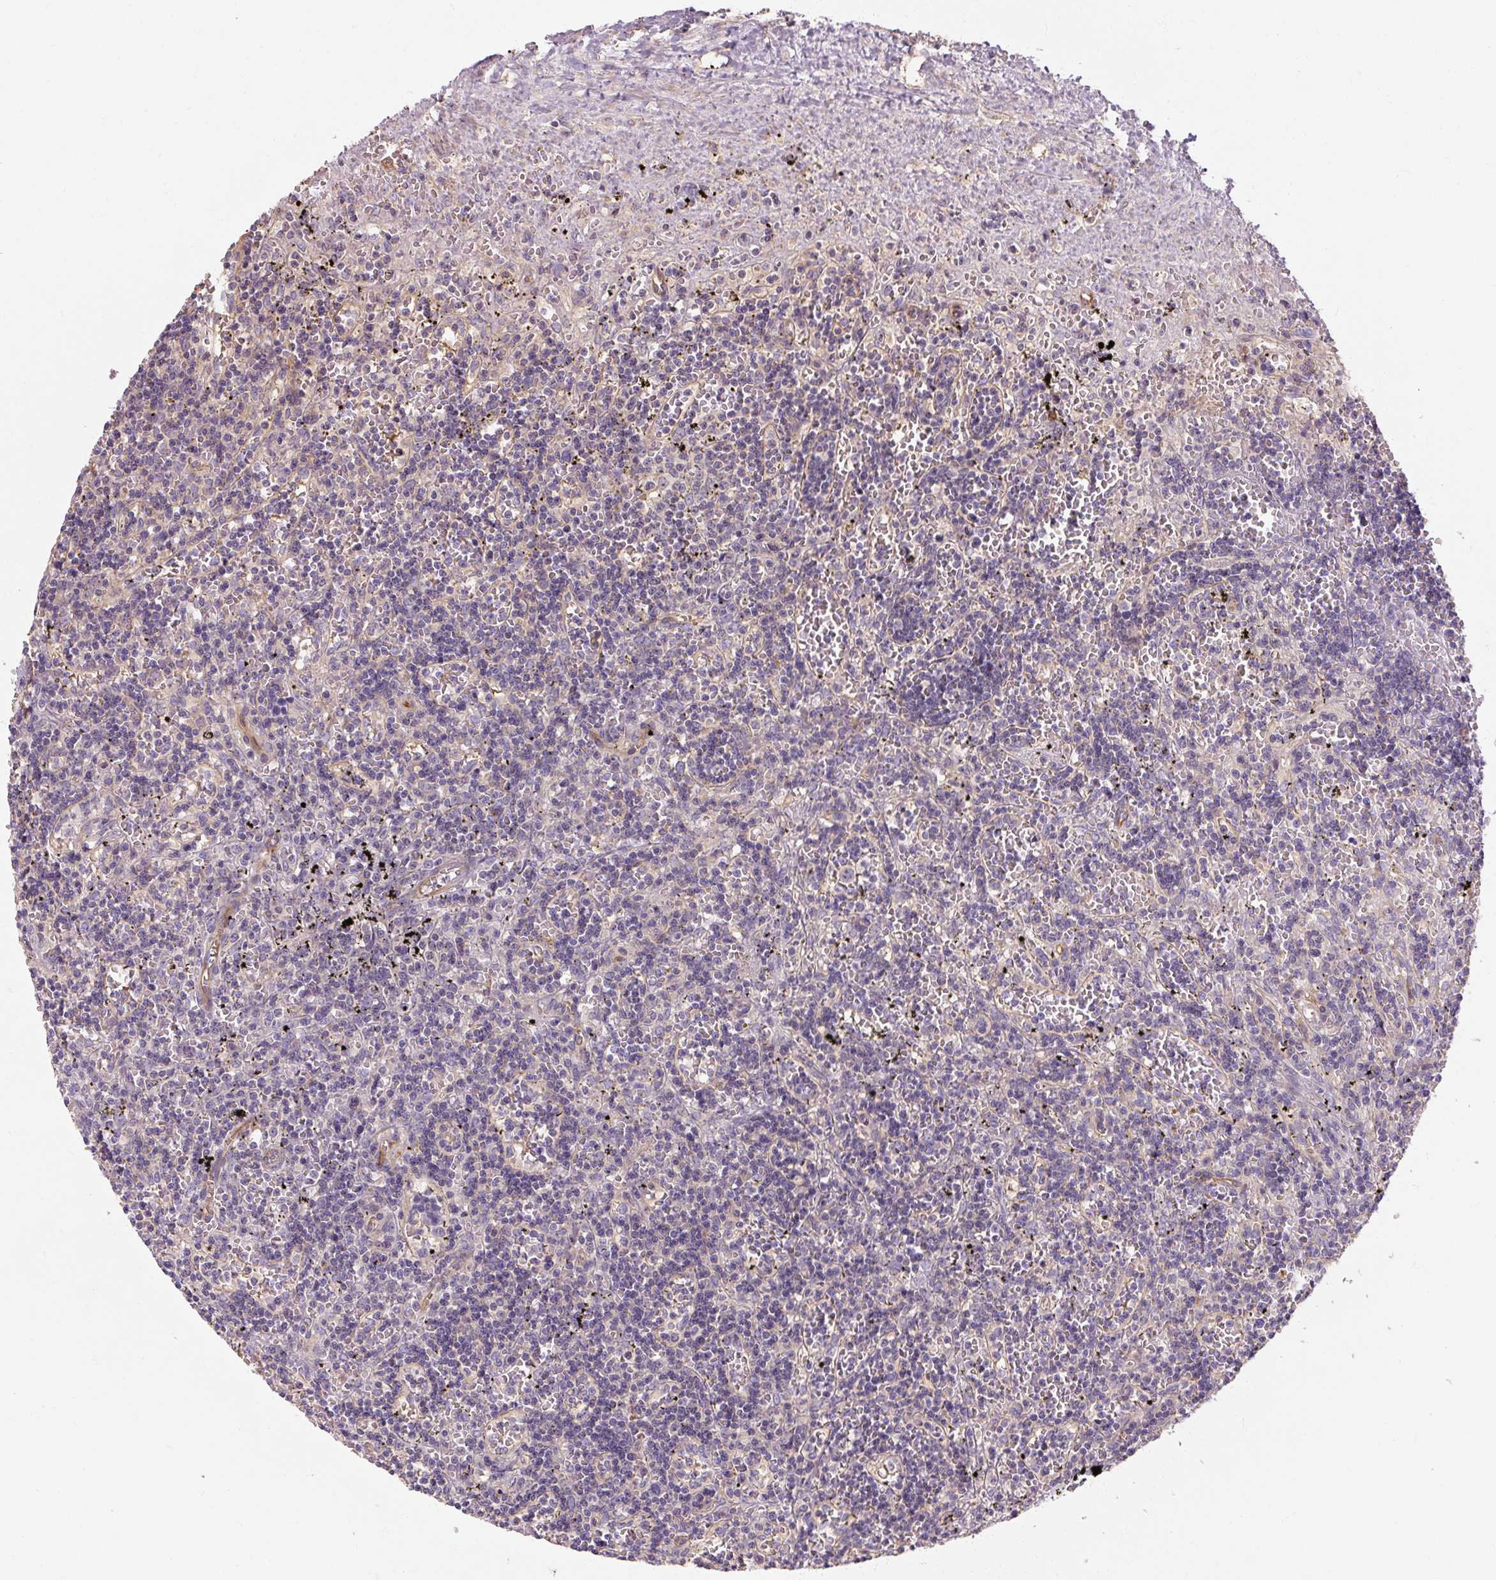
{"staining": {"intensity": "negative", "quantity": "none", "location": "none"}, "tissue": "lymphoma", "cell_type": "Tumor cells", "image_type": "cancer", "snomed": [{"axis": "morphology", "description": "Malignant lymphoma, non-Hodgkin's type, Low grade"}, {"axis": "topography", "description": "Spleen"}], "caption": "A high-resolution image shows IHC staining of lymphoma, which demonstrates no significant expression in tumor cells.", "gene": "RB1CC1", "patient": {"sex": "male", "age": 60}}